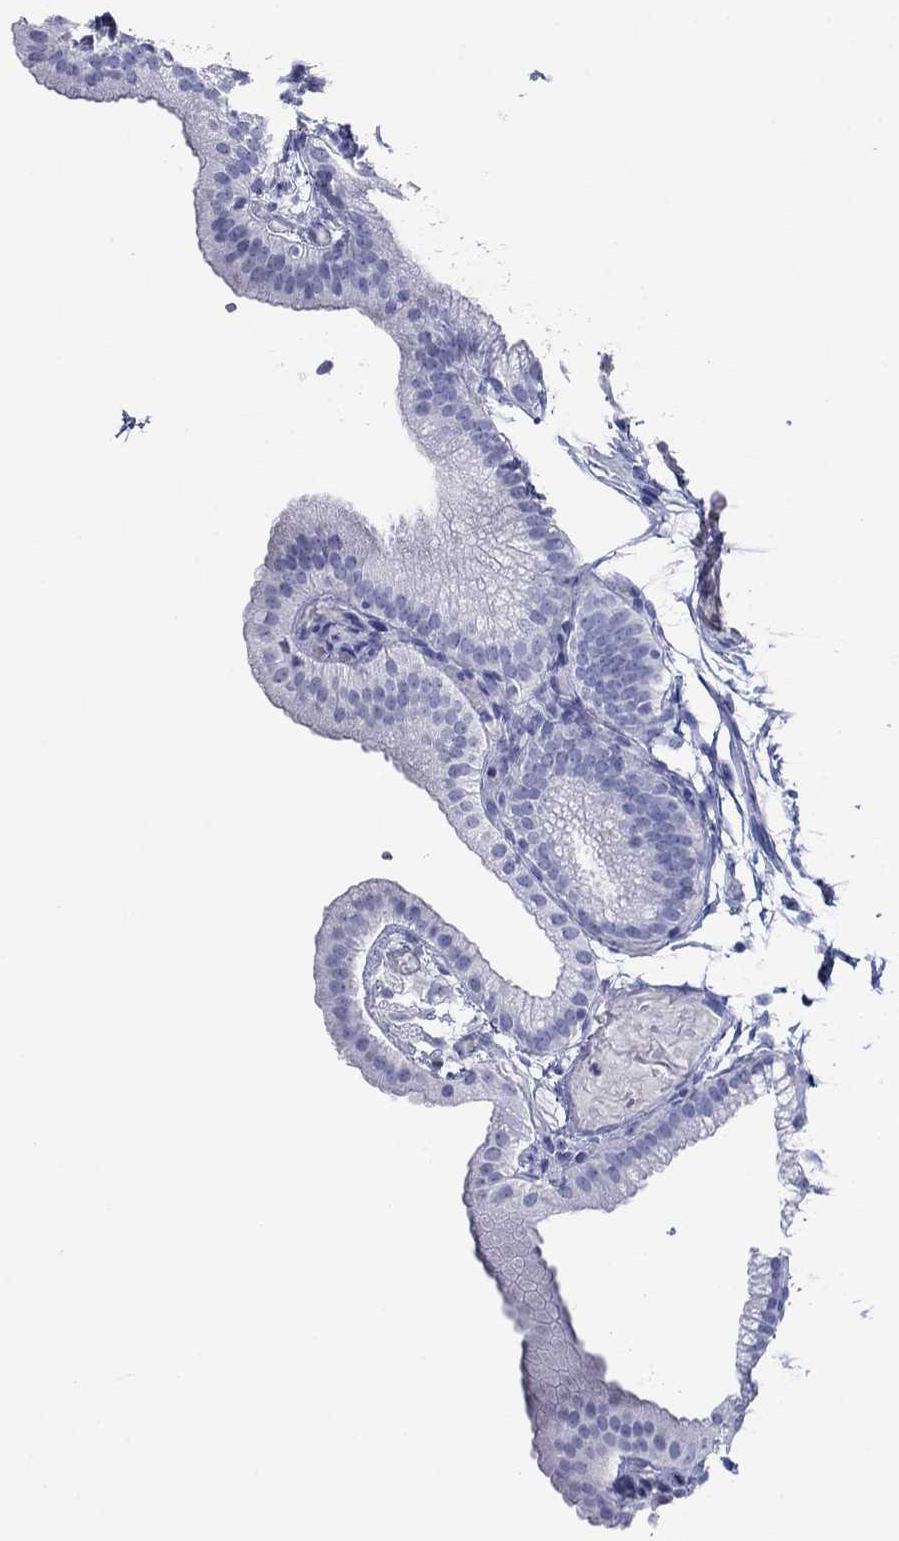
{"staining": {"intensity": "negative", "quantity": "none", "location": "none"}, "tissue": "gallbladder", "cell_type": "Glandular cells", "image_type": "normal", "snomed": [{"axis": "morphology", "description": "Normal tissue, NOS"}, {"axis": "topography", "description": "Gallbladder"}], "caption": "DAB (3,3'-diaminobenzidine) immunohistochemical staining of normal gallbladder exhibits no significant staining in glandular cells.", "gene": "ATP4A", "patient": {"sex": "female", "age": 45}}